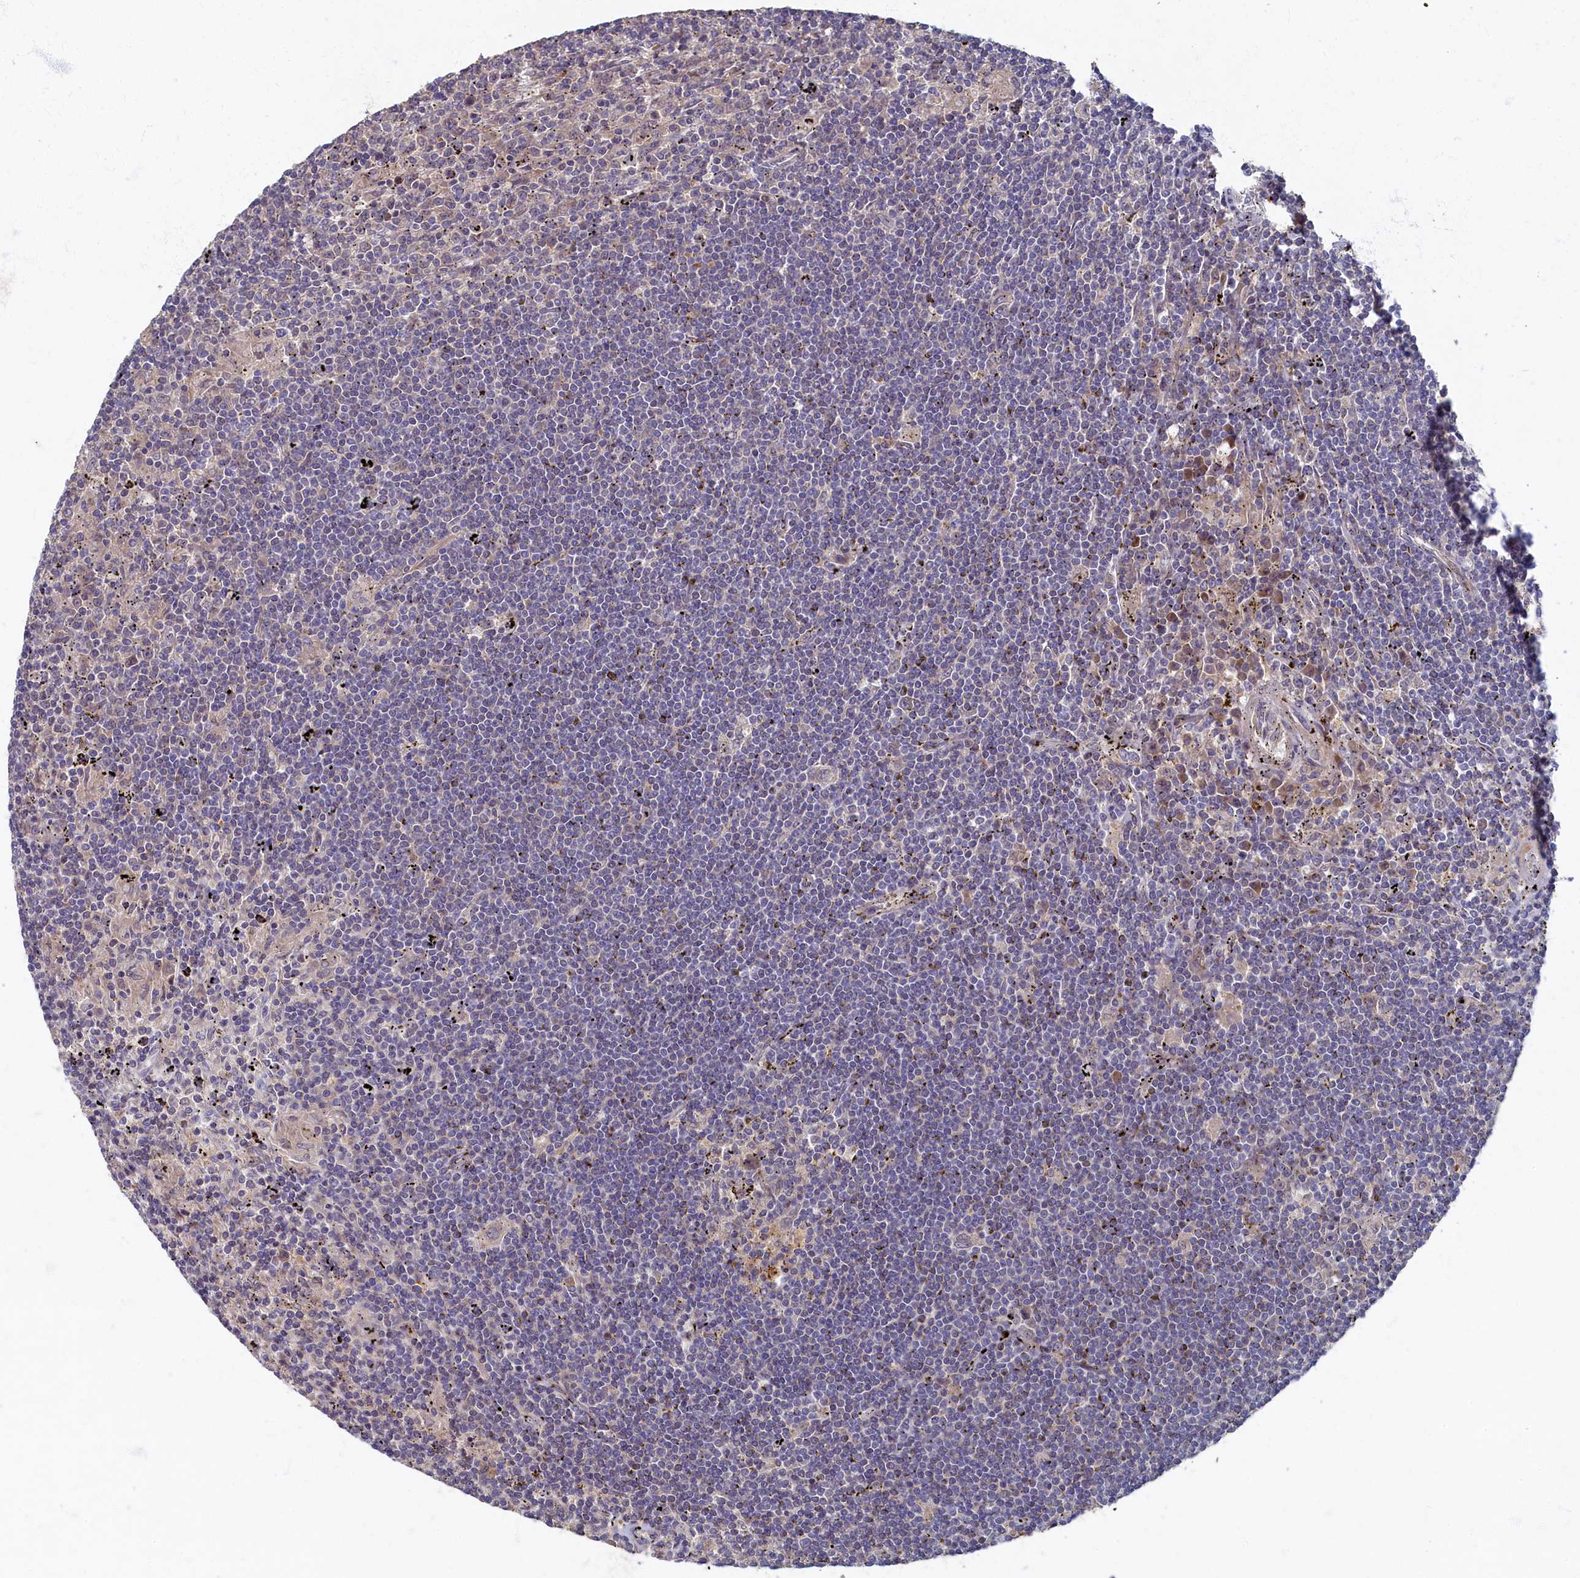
{"staining": {"intensity": "negative", "quantity": "none", "location": "none"}, "tissue": "lymphoma", "cell_type": "Tumor cells", "image_type": "cancer", "snomed": [{"axis": "morphology", "description": "Malignant lymphoma, non-Hodgkin's type, Low grade"}, {"axis": "topography", "description": "Spleen"}], "caption": "A micrograph of human lymphoma is negative for staining in tumor cells.", "gene": "HUNK", "patient": {"sex": "male", "age": 76}}